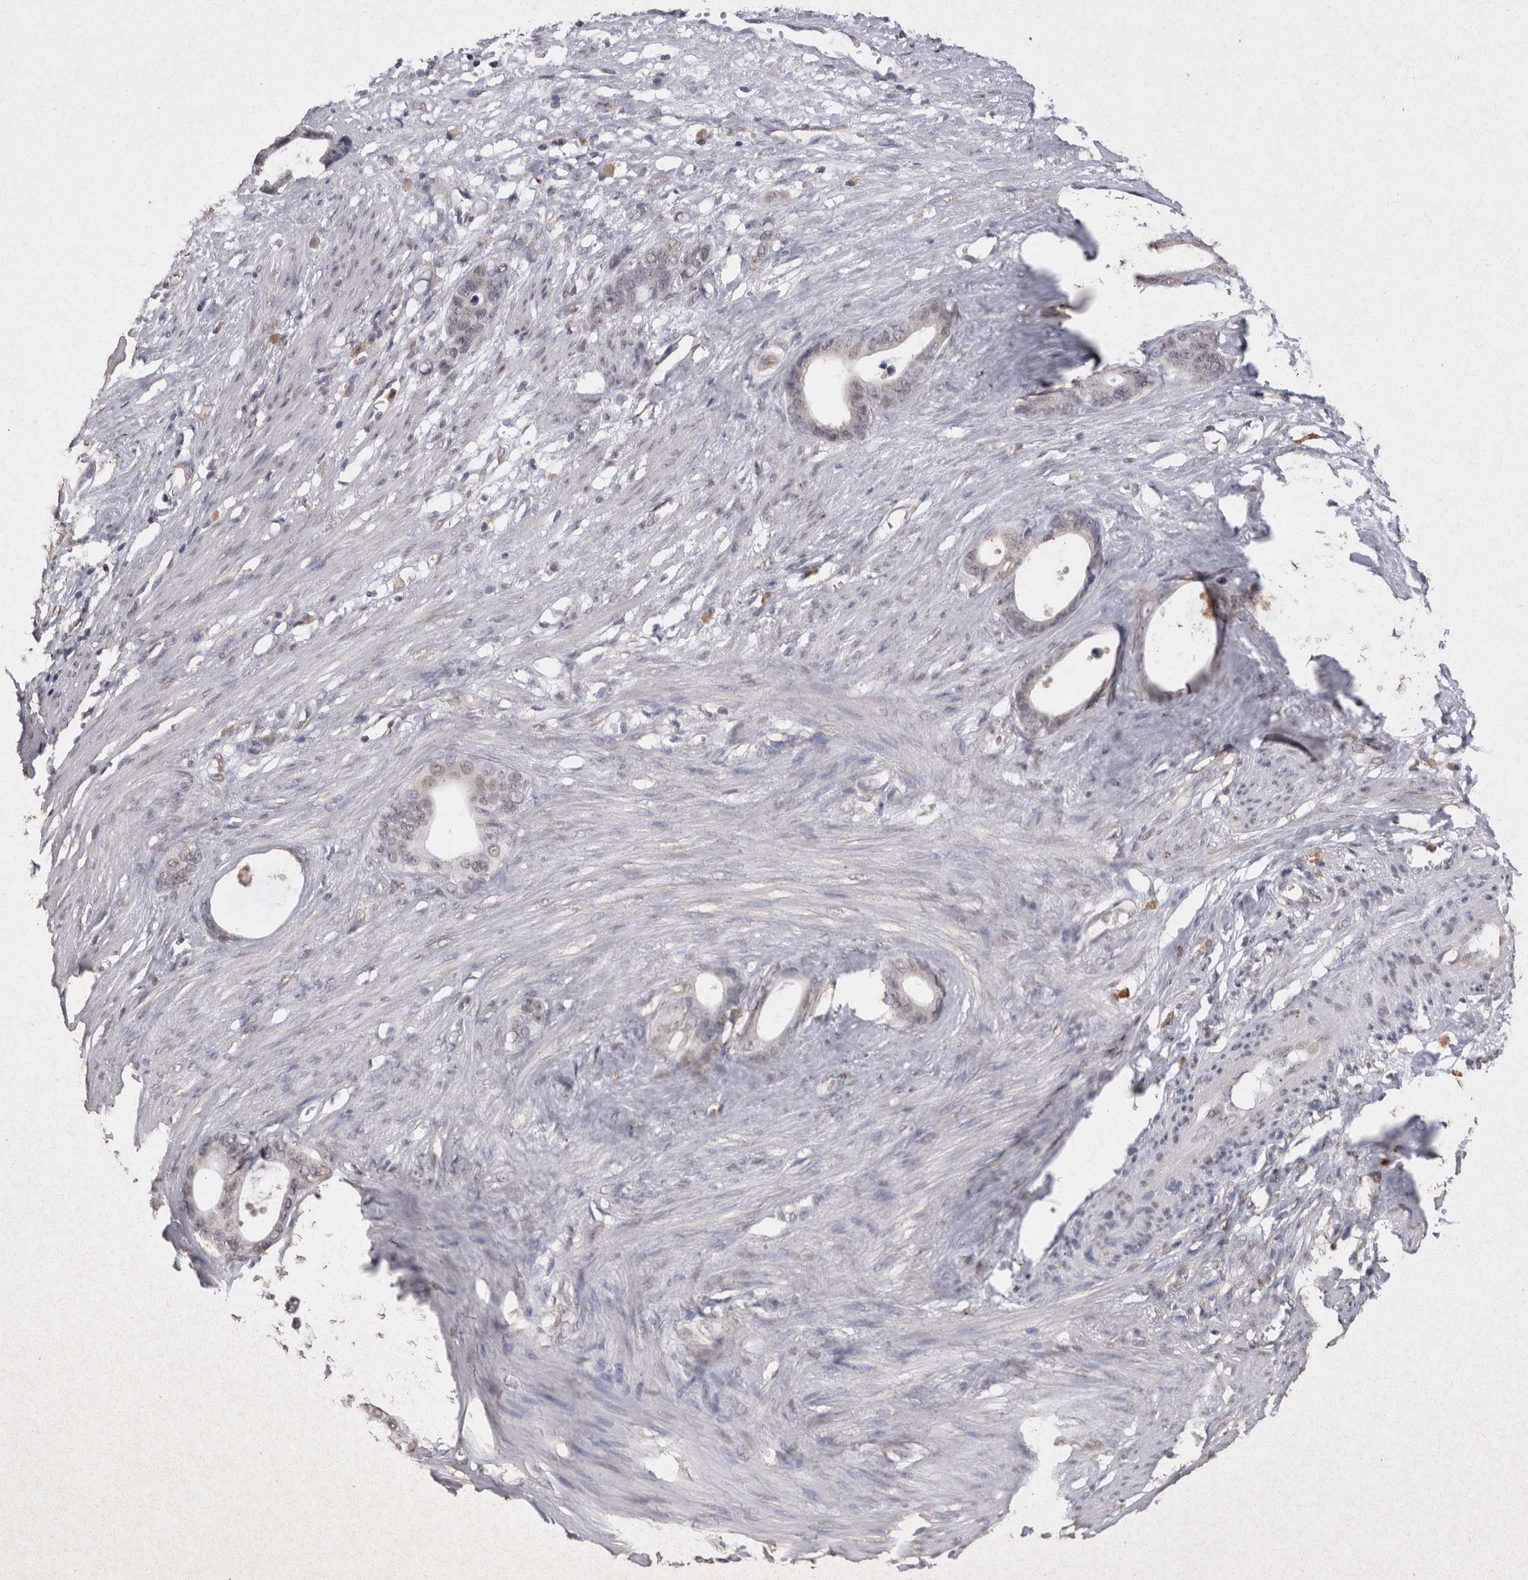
{"staining": {"intensity": "negative", "quantity": "none", "location": "none"}, "tissue": "stomach cancer", "cell_type": "Tumor cells", "image_type": "cancer", "snomed": [{"axis": "morphology", "description": "Adenocarcinoma, NOS"}, {"axis": "topography", "description": "Stomach"}], "caption": "Stomach adenocarcinoma stained for a protein using immunohistochemistry (IHC) reveals no positivity tumor cells.", "gene": "GRK5", "patient": {"sex": "female", "age": 75}}